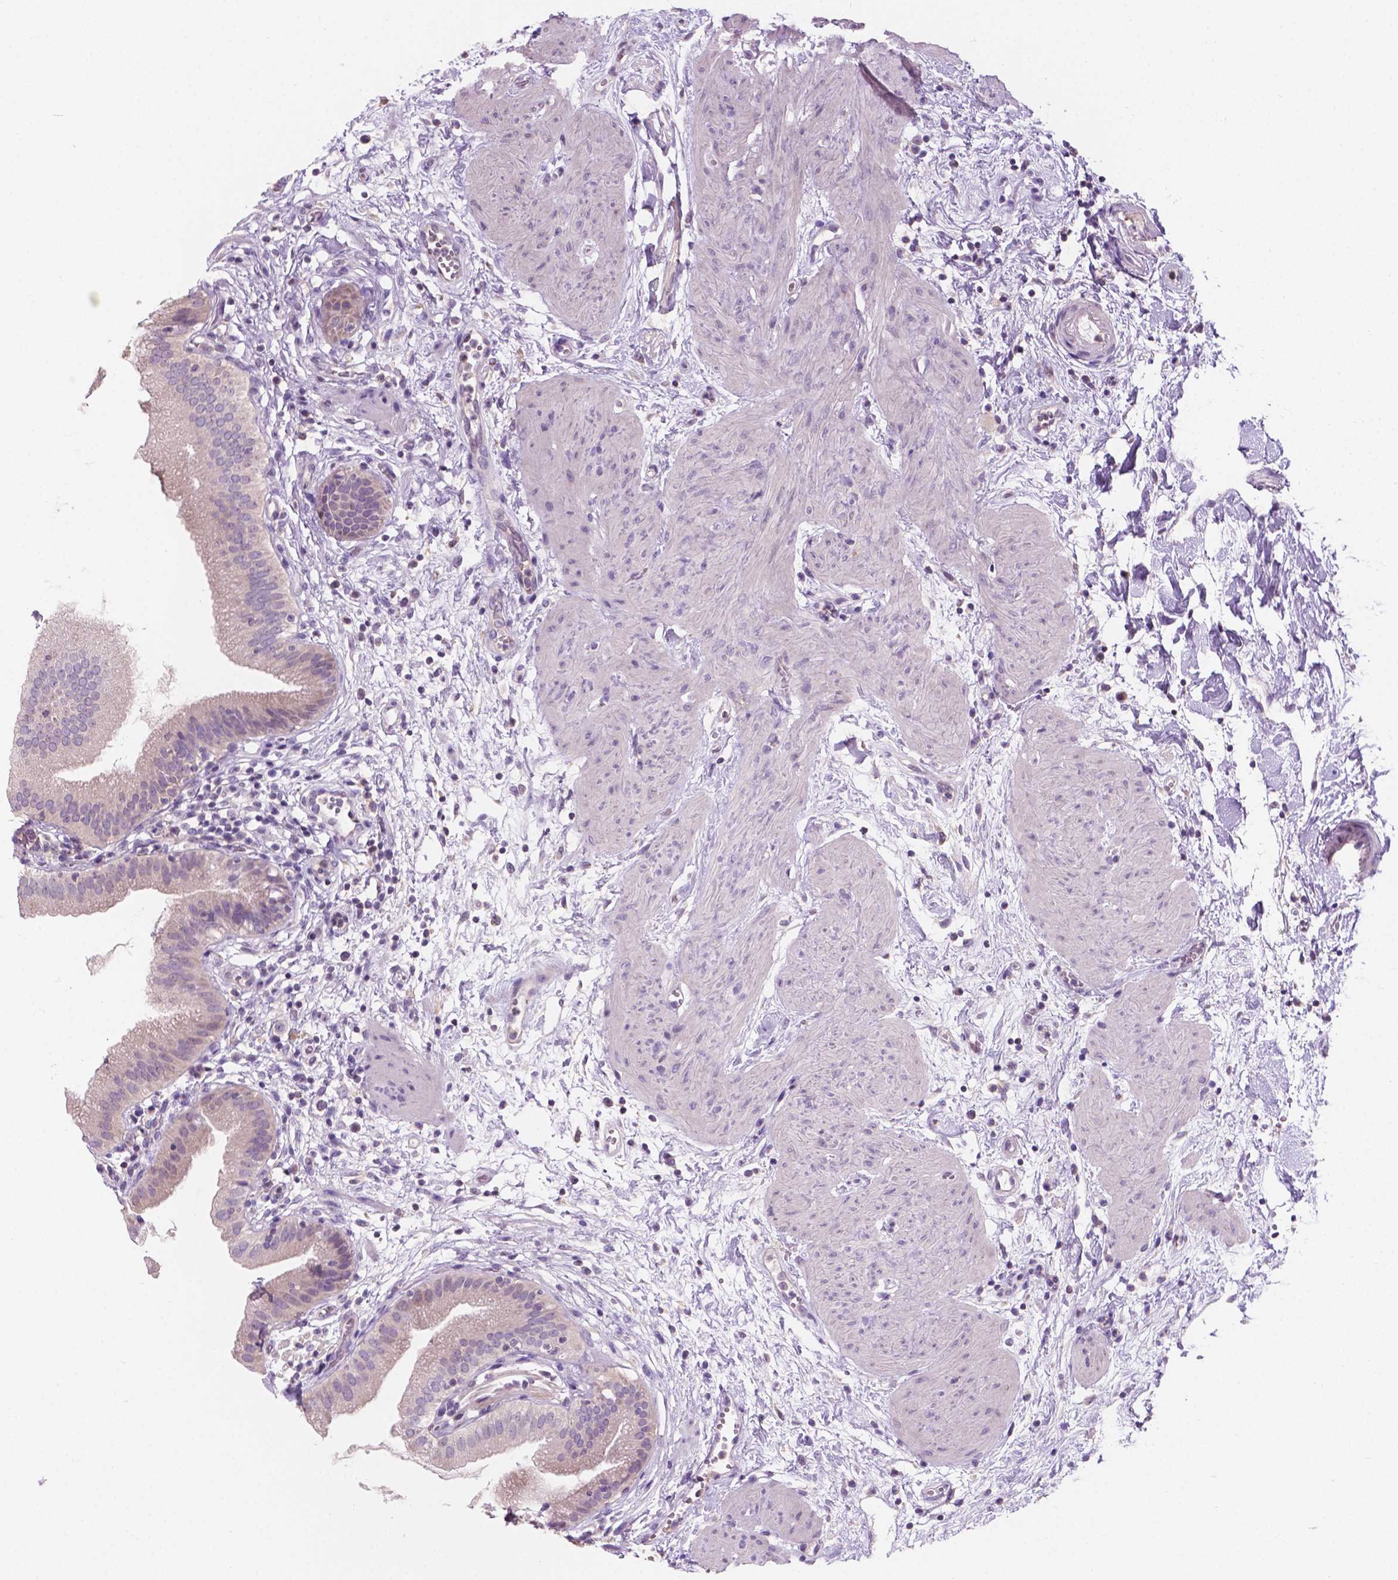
{"staining": {"intensity": "weak", "quantity": "<25%", "location": "cytoplasmic/membranous"}, "tissue": "gallbladder", "cell_type": "Glandular cells", "image_type": "normal", "snomed": [{"axis": "morphology", "description": "Normal tissue, NOS"}, {"axis": "topography", "description": "Gallbladder"}], "caption": "DAB (3,3'-diaminobenzidine) immunohistochemical staining of benign human gallbladder reveals no significant expression in glandular cells.", "gene": "SBSN", "patient": {"sex": "female", "age": 65}}